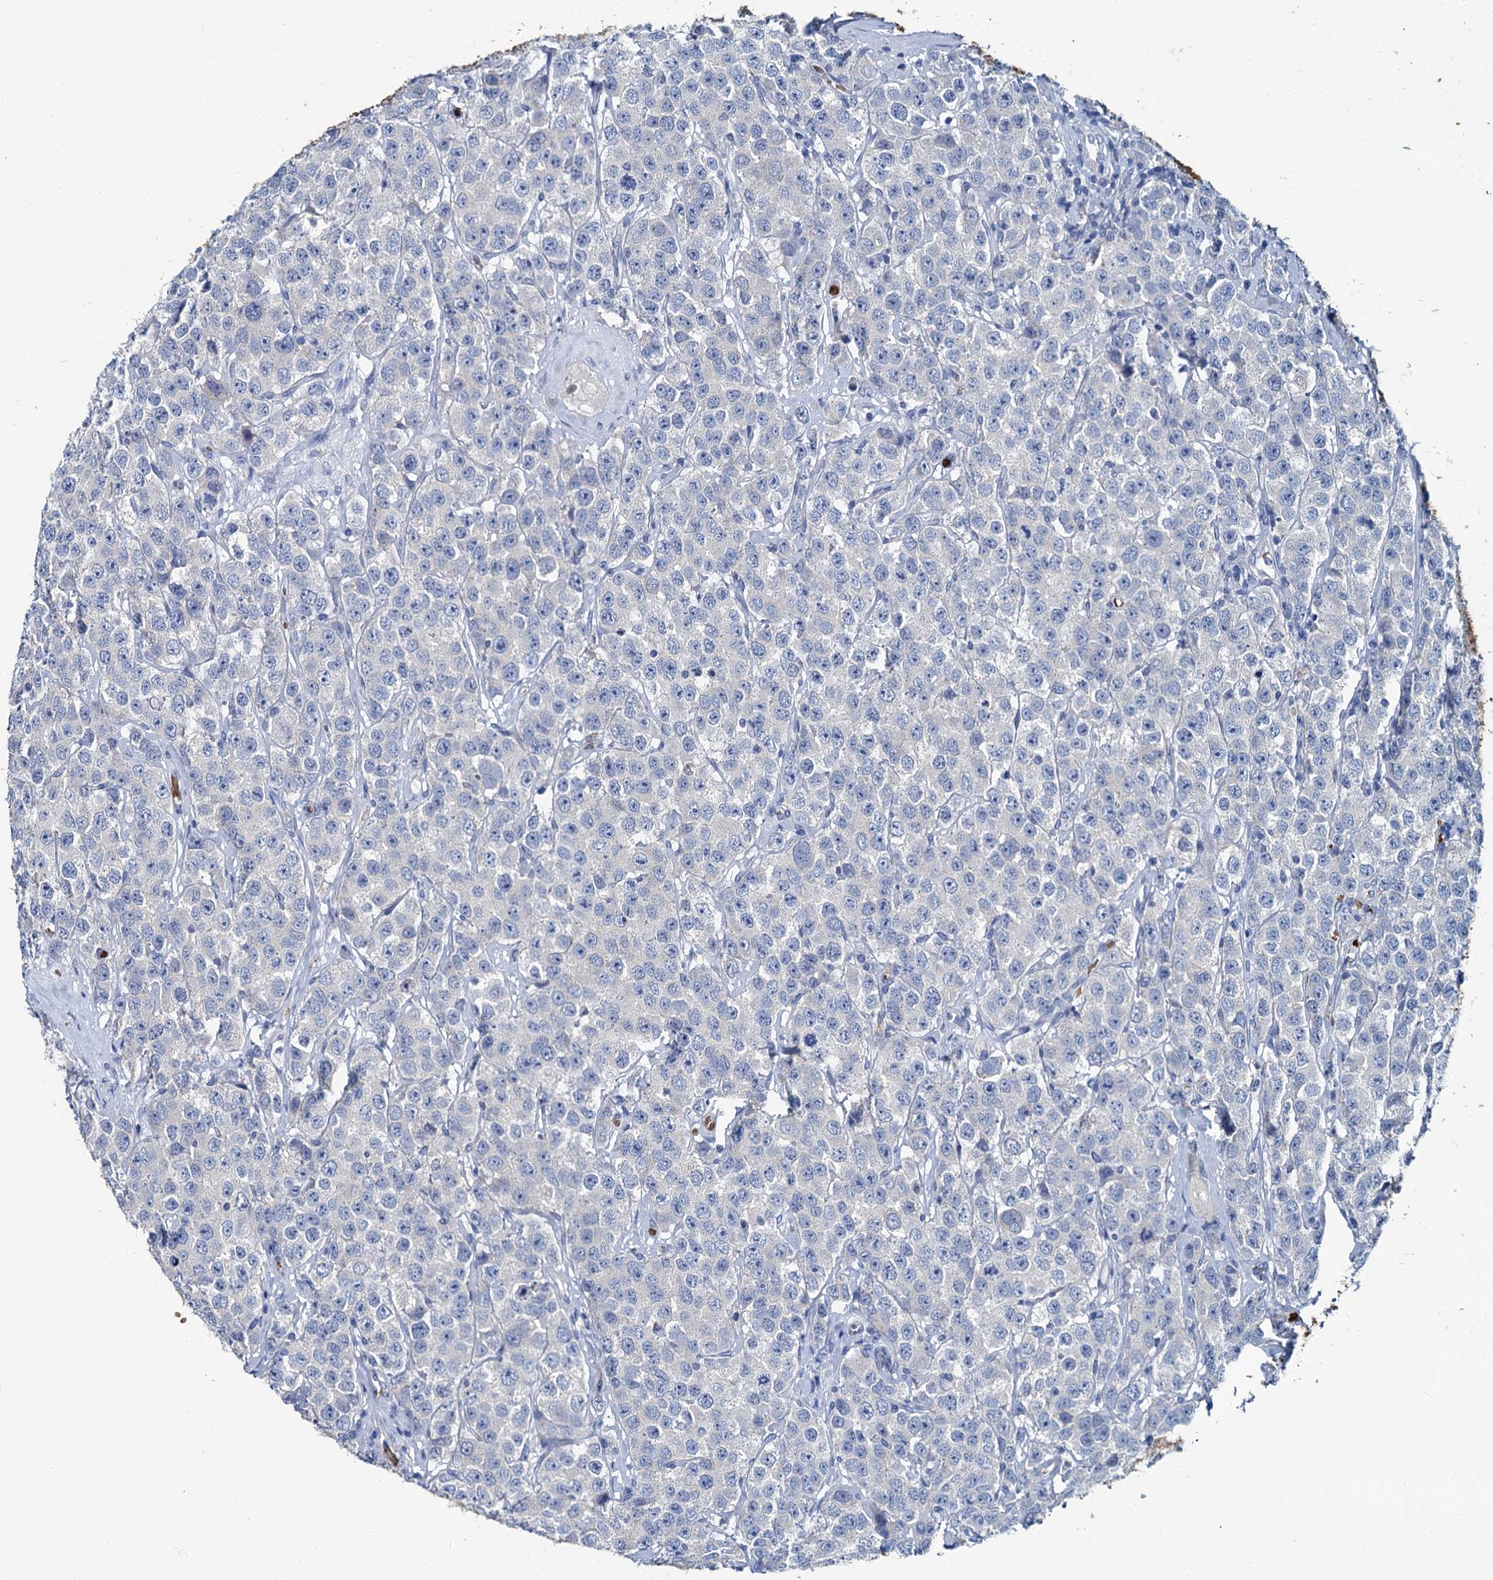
{"staining": {"intensity": "negative", "quantity": "none", "location": "none"}, "tissue": "testis cancer", "cell_type": "Tumor cells", "image_type": "cancer", "snomed": [{"axis": "morphology", "description": "Seminoma, NOS"}, {"axis": "topography", "description": "Testis"}], "caption": "Protein analysis of testis cancer reveals no significant positivity in tumor cells.", "gene": "ATG2A", "patient": {"sex": "male", "age": 28}}